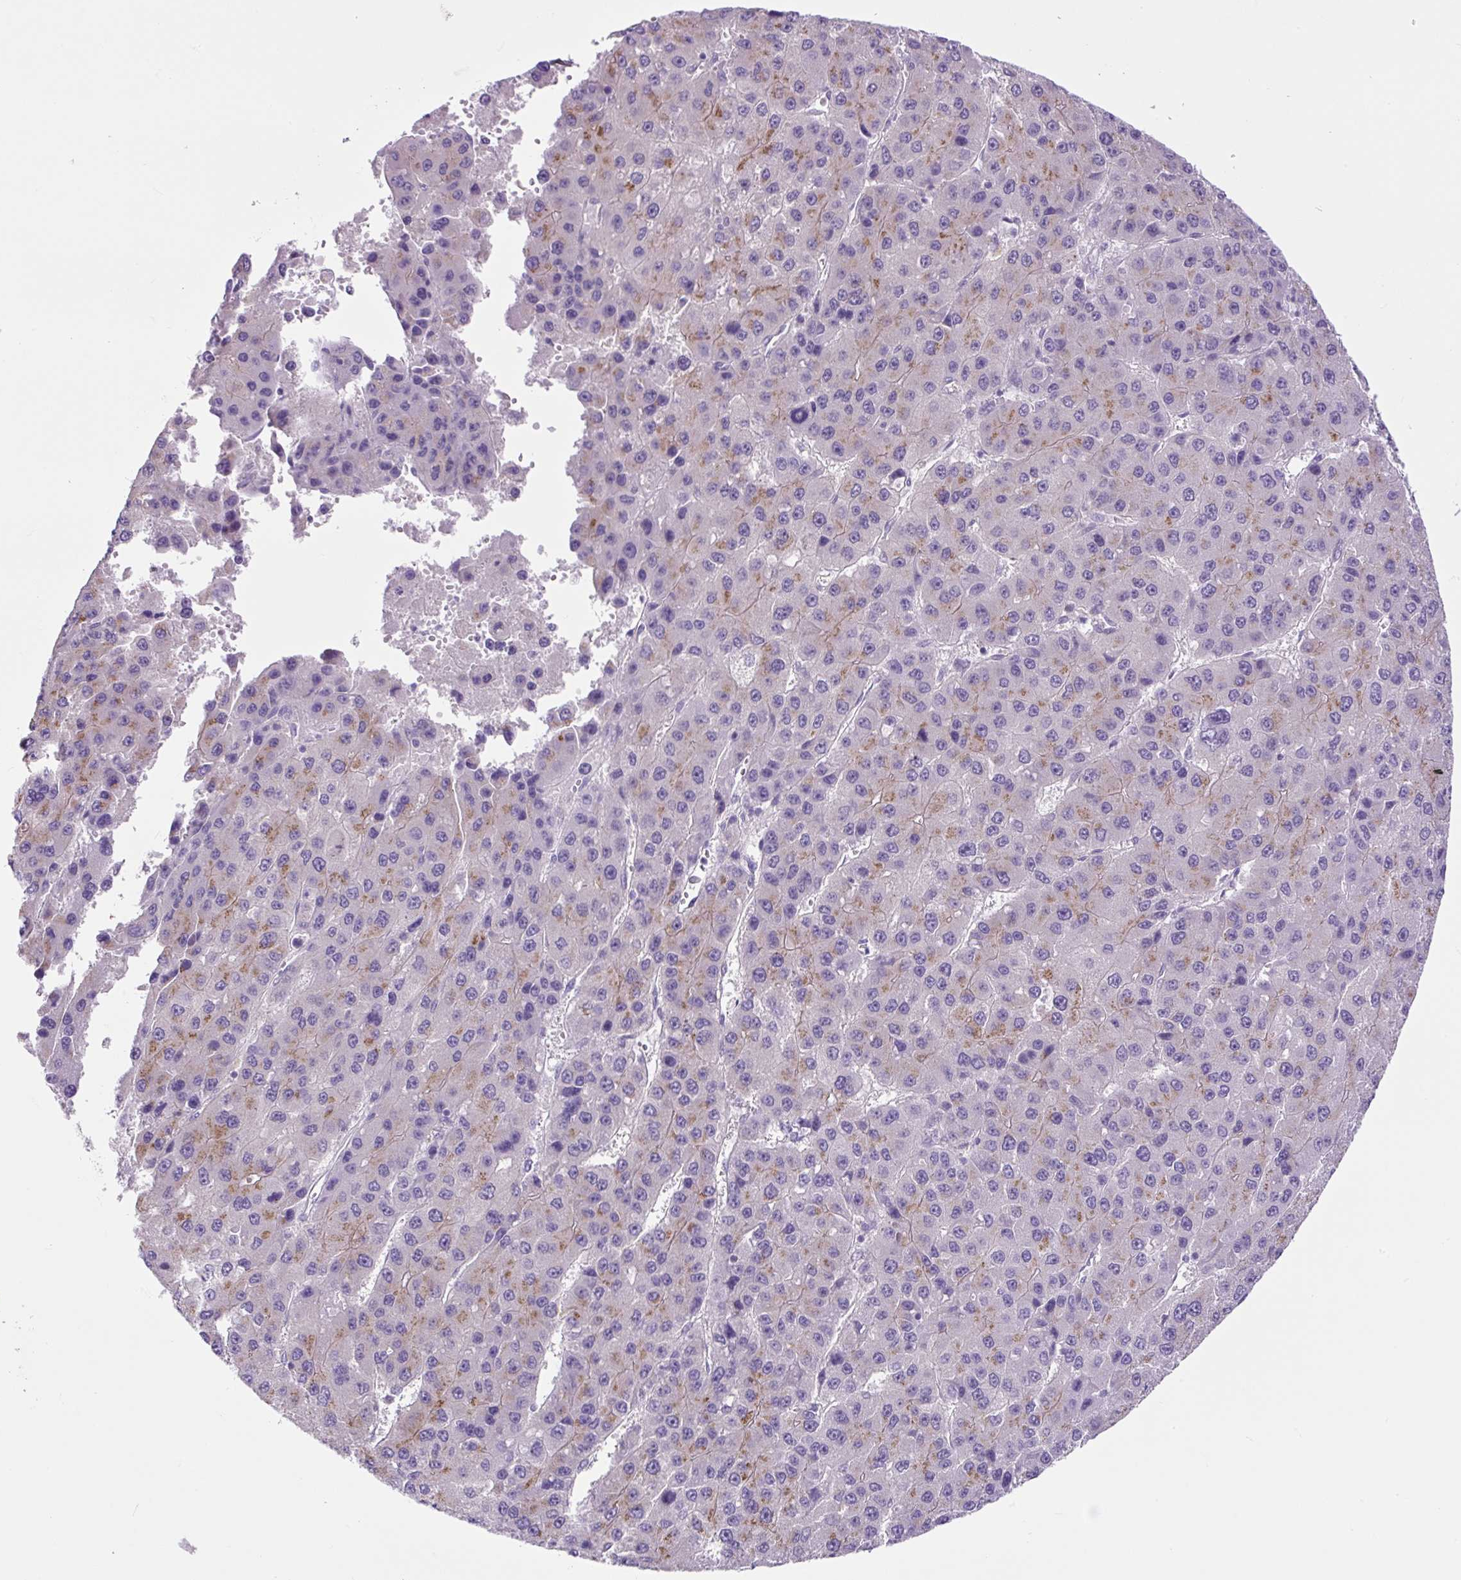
{"staining": {"intensity": "moderate", "quantity": "25%-75%", "location": "cytoplasmic/membranous"}, "tissue": "liver cancer", "cell_type": "Tumor cells", "image_type": "cancer", "snomed": [{"axis": "morphology", "description": "Carcinoma, Hepatocellular, NOS"}, {"axis": "topography", "description": "Liver"}], "caption": "This is an image of IHC staining of liver hepatocellular carcinoma, which shows moderate positivity in the cytoplasmic/membranous of tumor cells.", "gene": "GORASP1", "patient": {"sex": "female", "age": 73}}